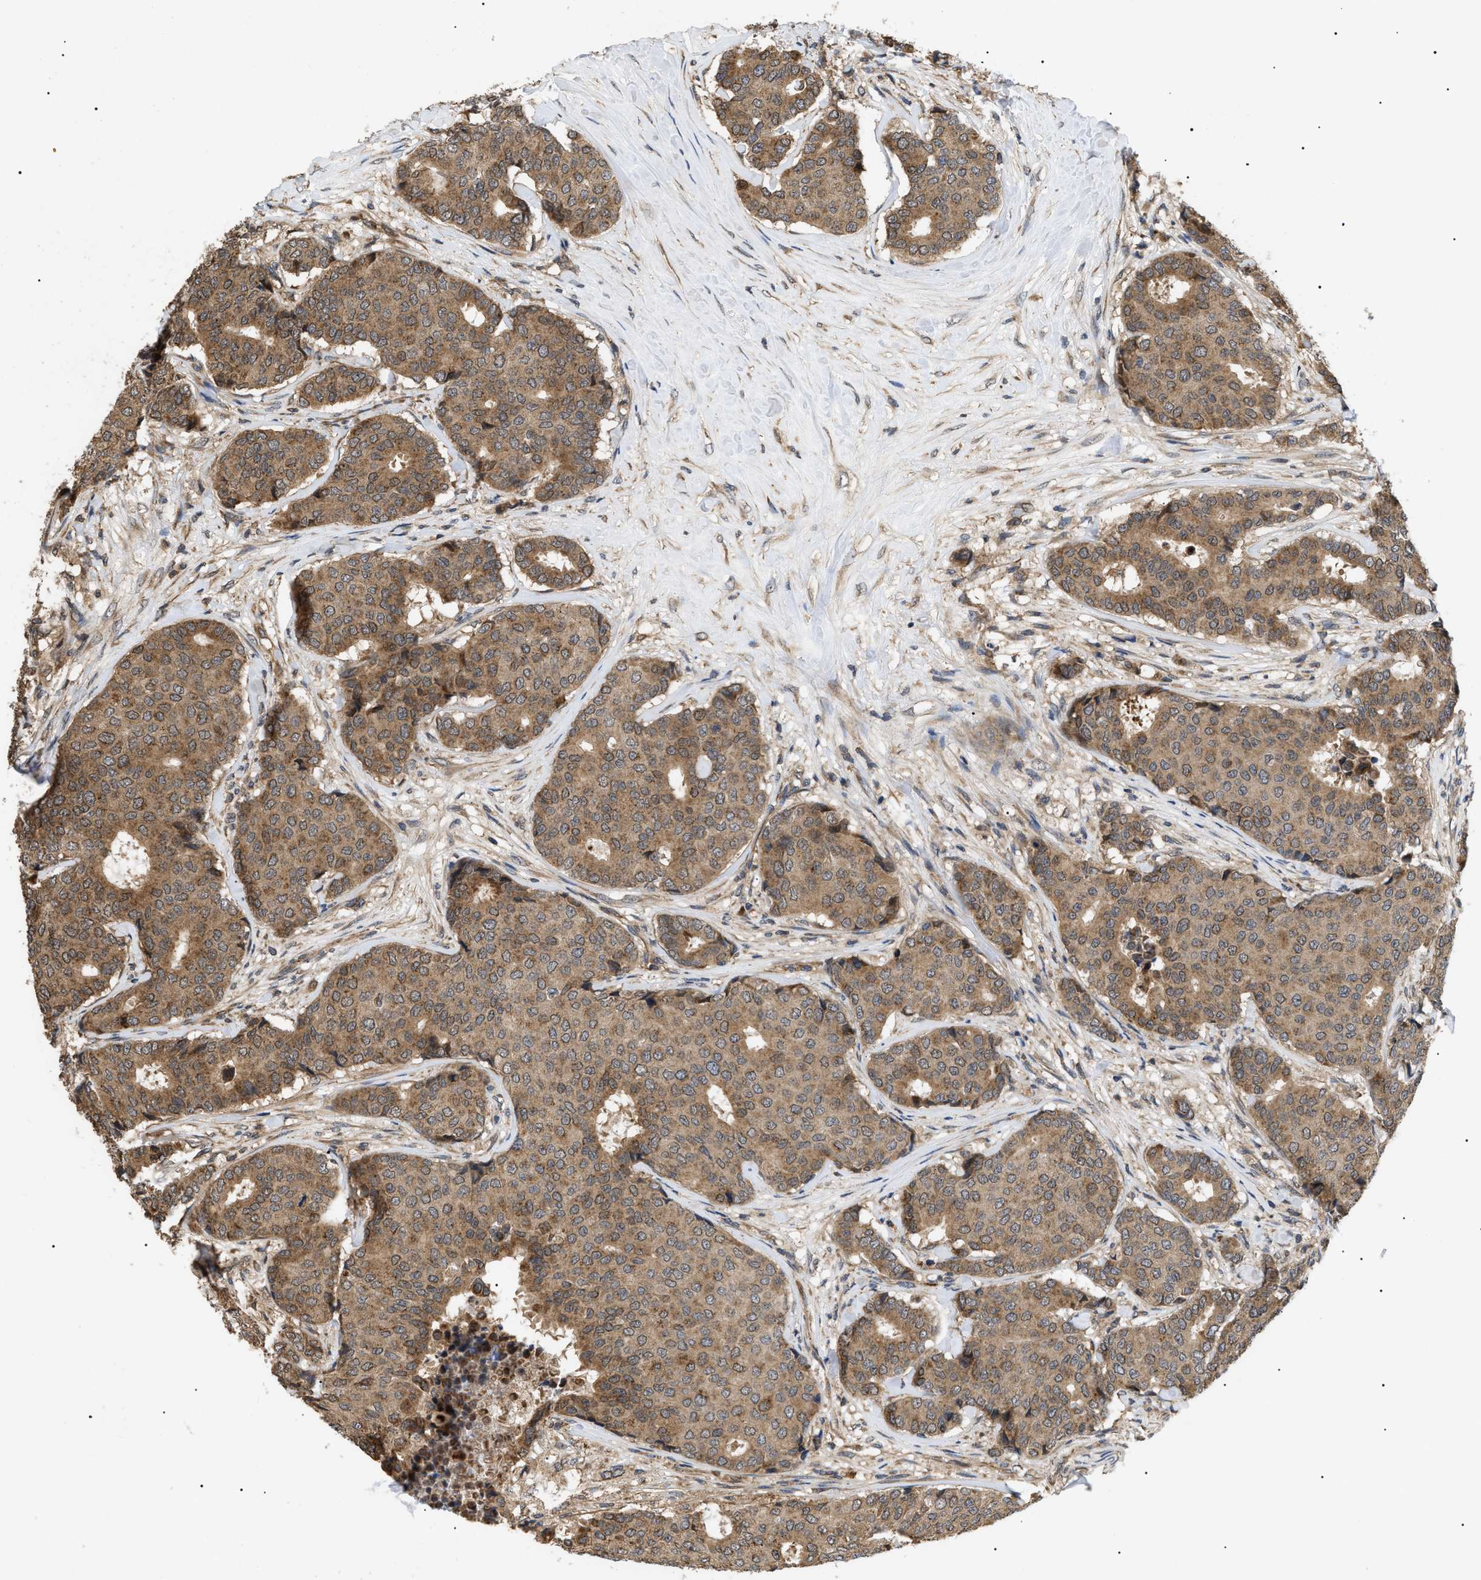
{"staining": {"intensity": "moderate", "quantity": ">75%", "location": "cytoplasmic/membranous,nuclear"}, "tissue": "breast cancer", "cell_type": "Tumor cells", "image_type": "cancer", "snomed": [{"axis": "morphology", "description": "Duct carcinoma"}, {"axis": "topography", "description": "Breast"}], "caption": "Moderate cytoplasmic/membranous and nuclear staining is identified in about >75% of tumor cells in breast cancer.", "gene": "ASTL", "patient": {"sex": "female", "age": 75}}